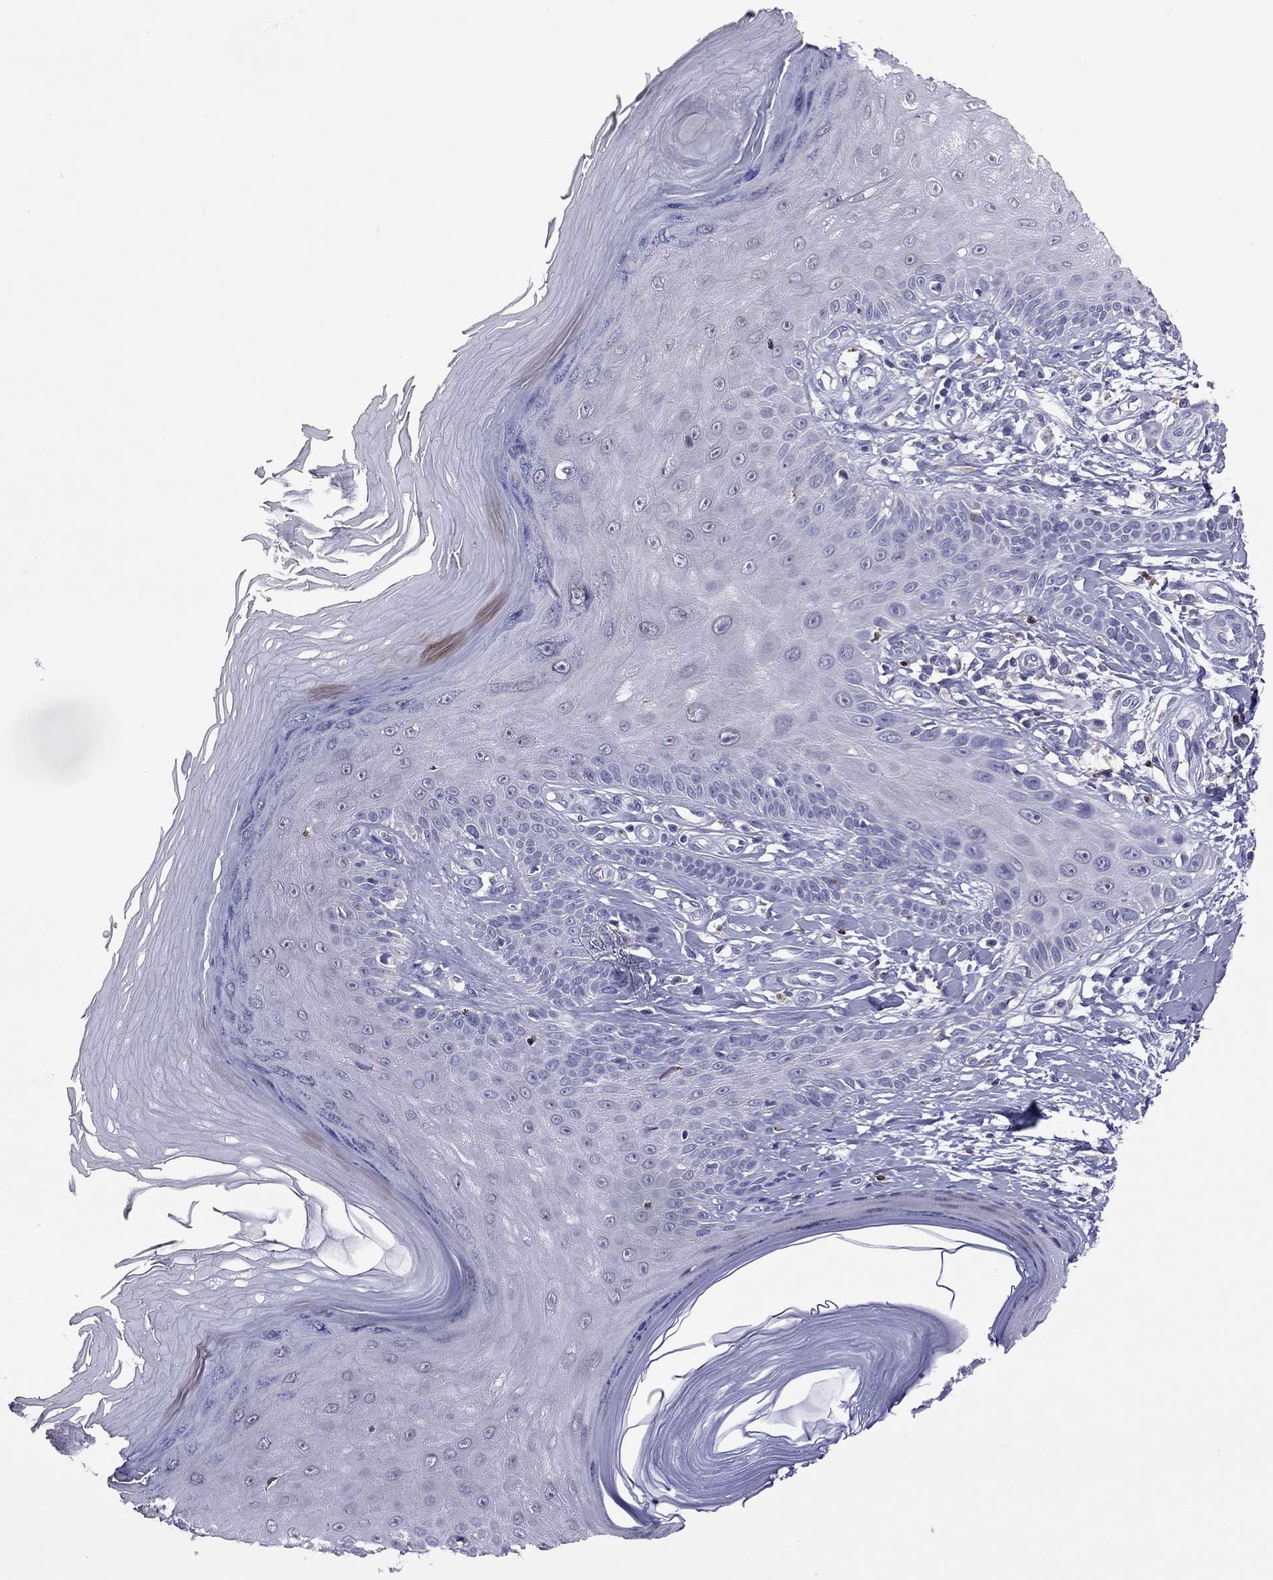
{"staining": {"intensity": "negative", "quantity": "none", "location": "none"}, "tissue": "skin", "cell_type": "Fibroblasts", "image_type": "normal", "snomed": [{"axis": "morphology", "description": "Normal tissue, NOS"}, {"axis": "morphology", "description": "Inflammation, NOS"}, {"axis": "morphology", "description": "Fibrosis, NOS"}, {"axis": "topography", "description": "Skin"}], "caption": "This is an immunohistochemistry histopathology image of normal human skin. There is no staining in fibroblasts.", "gene": "ADORA2A", "patient": {"sex": "male", "age": 71}}